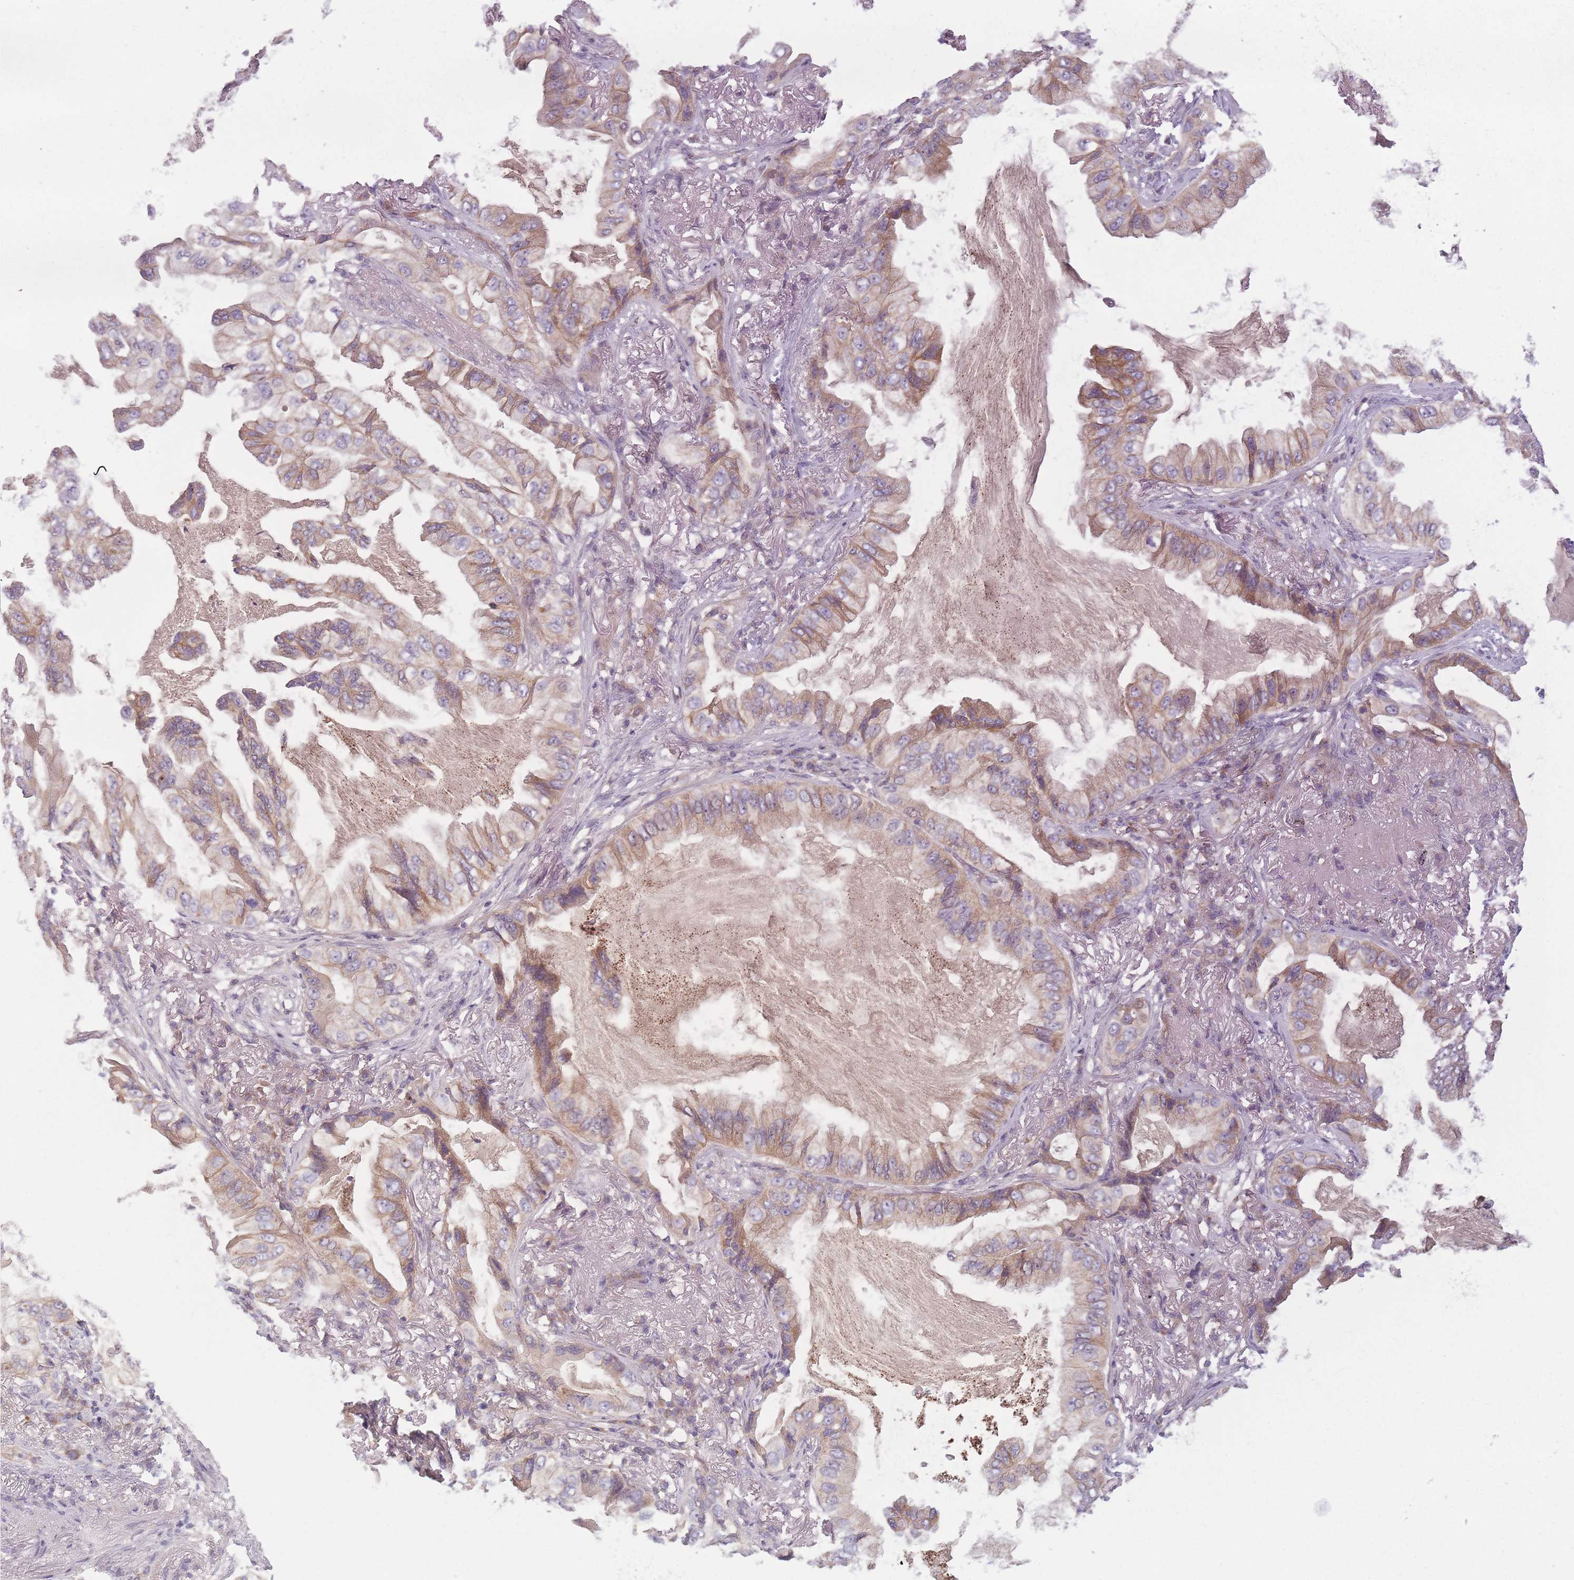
{"staining": {"intensity": "moderate", "quantity": "25%-75%", "location": "cytoplasmic/membranous"}, "tissue": "lung cancer", "cell_type": "Tumor cells", "image_type": "cancer", "snomed": [{"axis": "morphology", "description": "Adenocarcinoma, NOS"}, {"axis": "topography", "description": "Lung"}], "caption": "Moderate cytoplasmic/membranous expression is seen in approximately 25%-75% of tumor cells in lung cancer. (Brightfield microscopy of DAB IHC at high magnification).", "gene": "NT5DC2", "patient": {"sex": "female", "age": 69}}